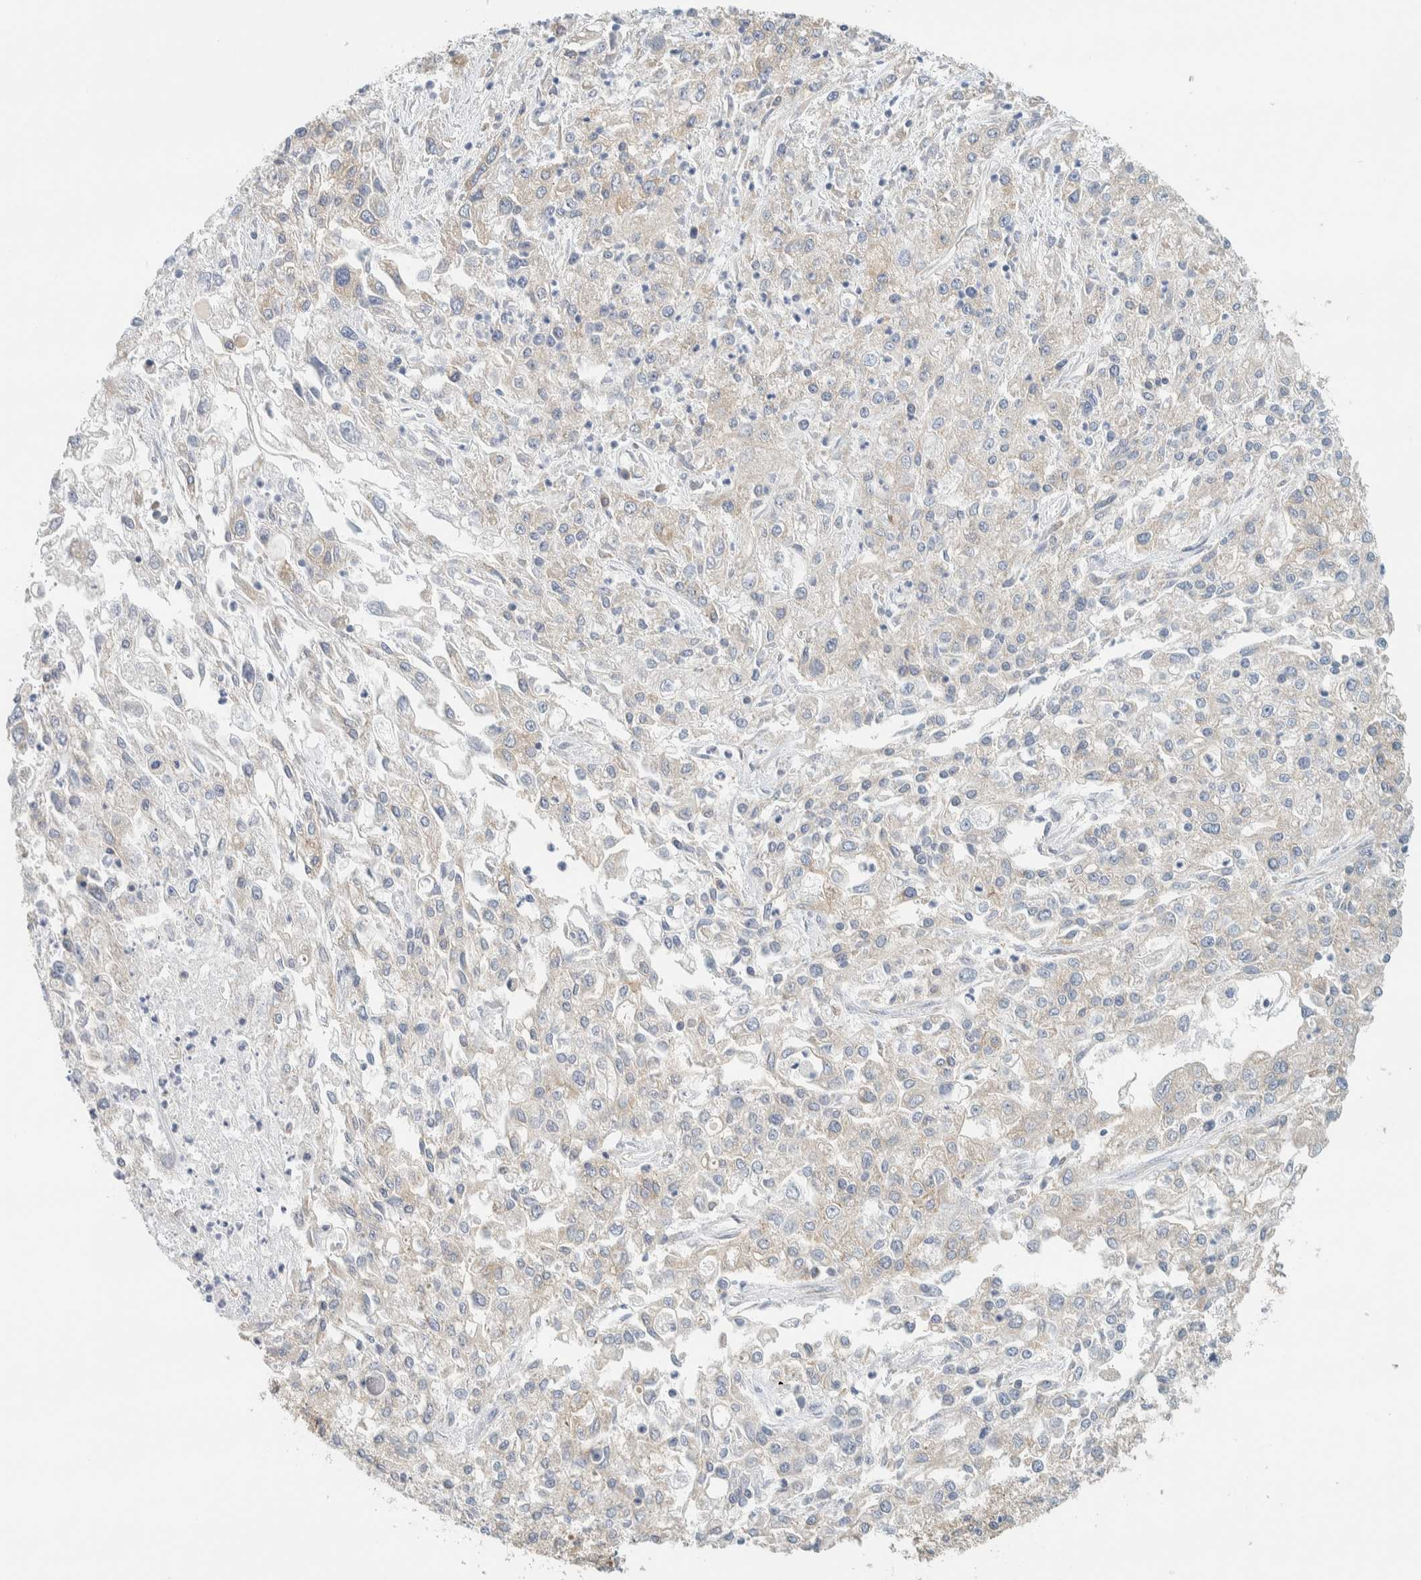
{"staining": {"intensity": "negative", "quantity": "none", "location": "none"}, "tissue": "endometrial cancer", "cell_type": "Tumor cells", "image_type": "cancer", "snomed": [{"axis": "morphology", "description": "Adenocarcinoma, NOS"}, {"axis": "topography", "description": "Endometrium"}], "caption": "This is an IHC histopathology image of human adenocarcinoma (endometrial). There is no positivity in tumor cells.", "gene": "LIMA1", "patient": {"sex": "female", "age": 49}}